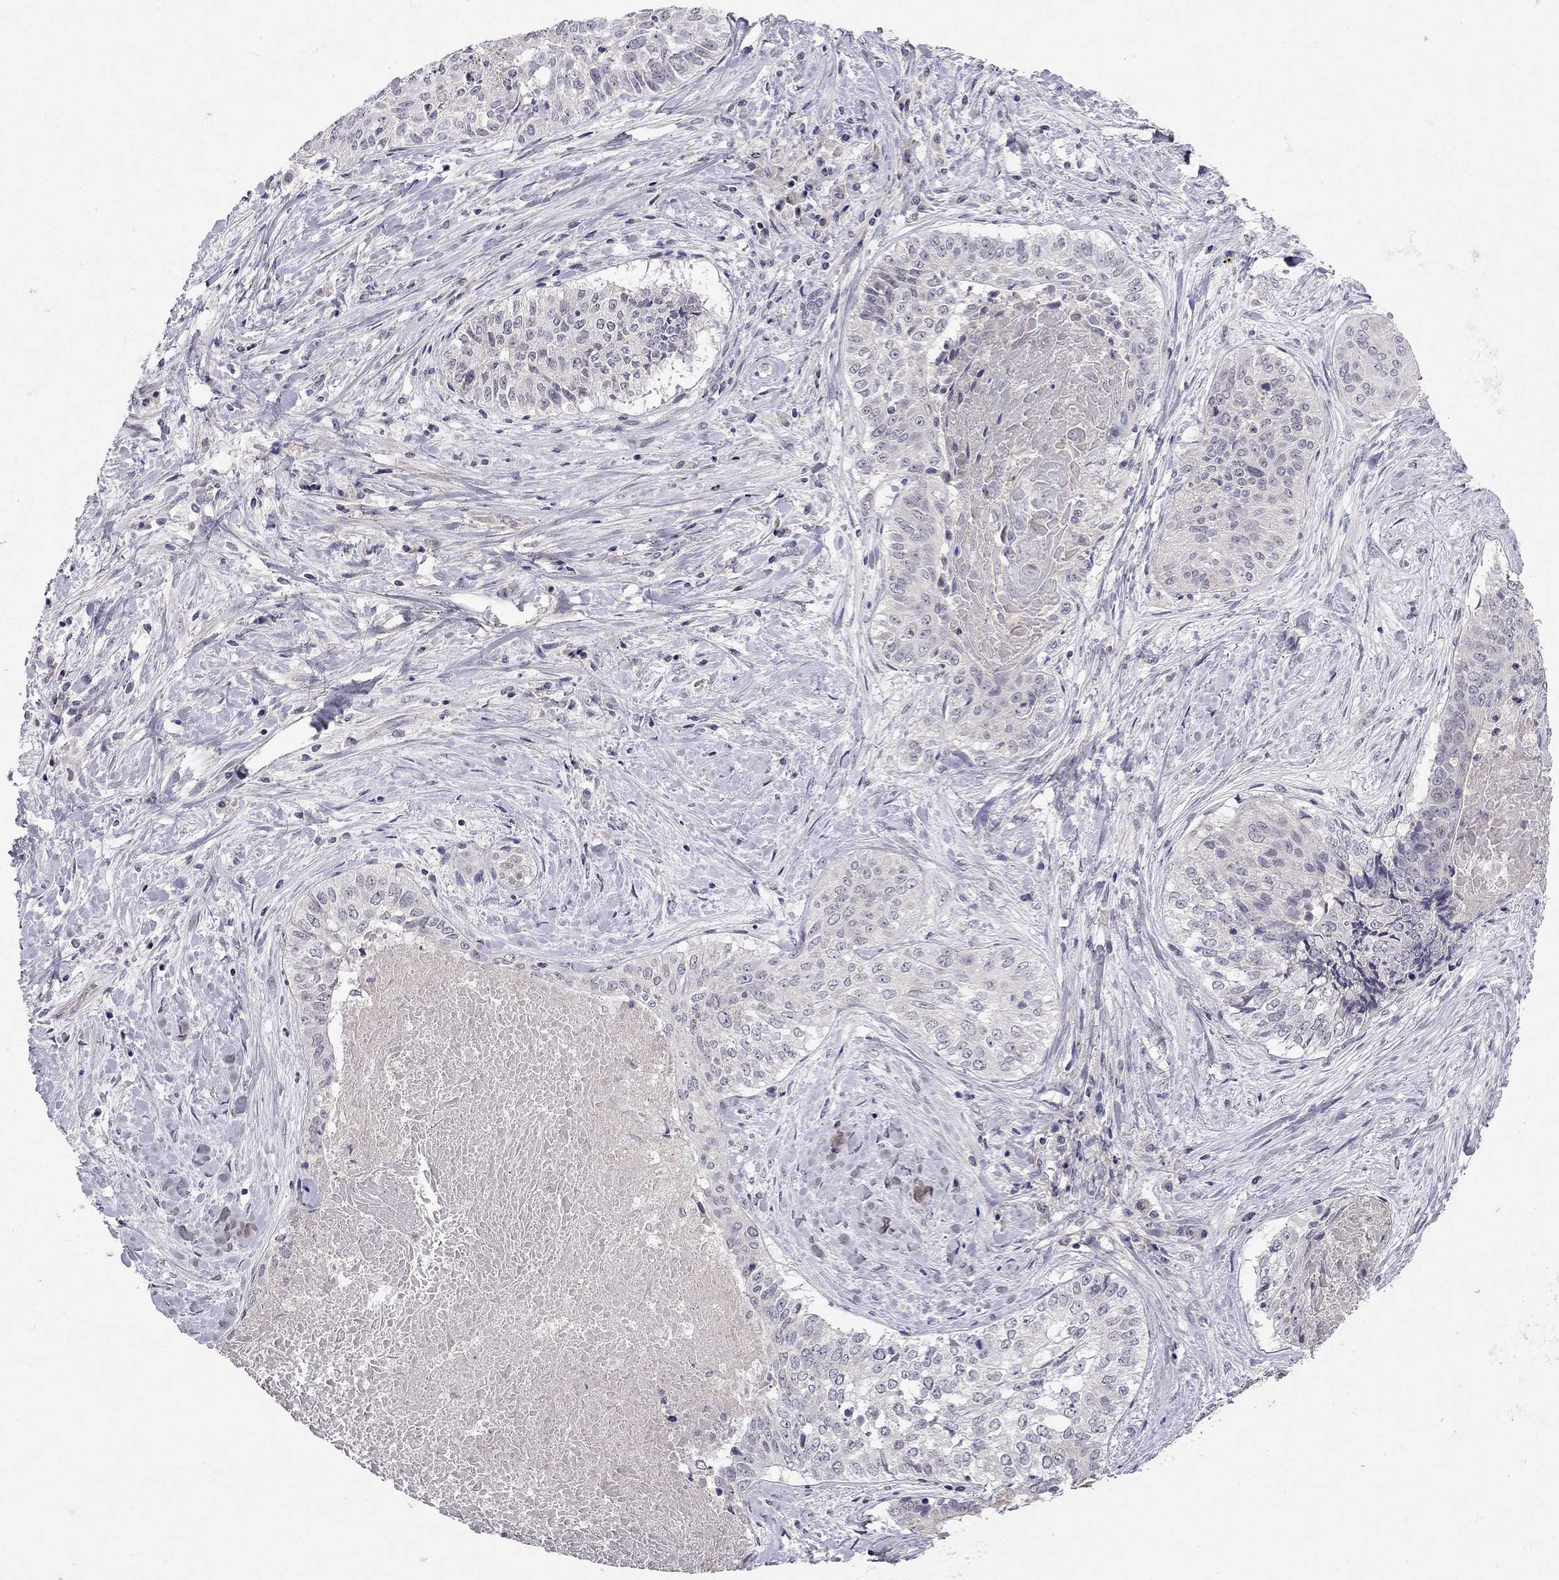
{"staining": {"intensity": "negative", "quantity": "none", "location": "none"}, "tissue": "lung cancer", "cell_type": "Tumor cells", "image_type": "cancer", "snomed": [{"axis": "morphology", "description": "Squamous cell carcinoma, NOS"}, {"axis": "topography", "description": "Lung"}], "caption": "The micrograph displays no staining of tumor cells in lung squamous cell carcinoma.", "gene": "ESR2", "patient": {"sex": "male", "age": 64}}